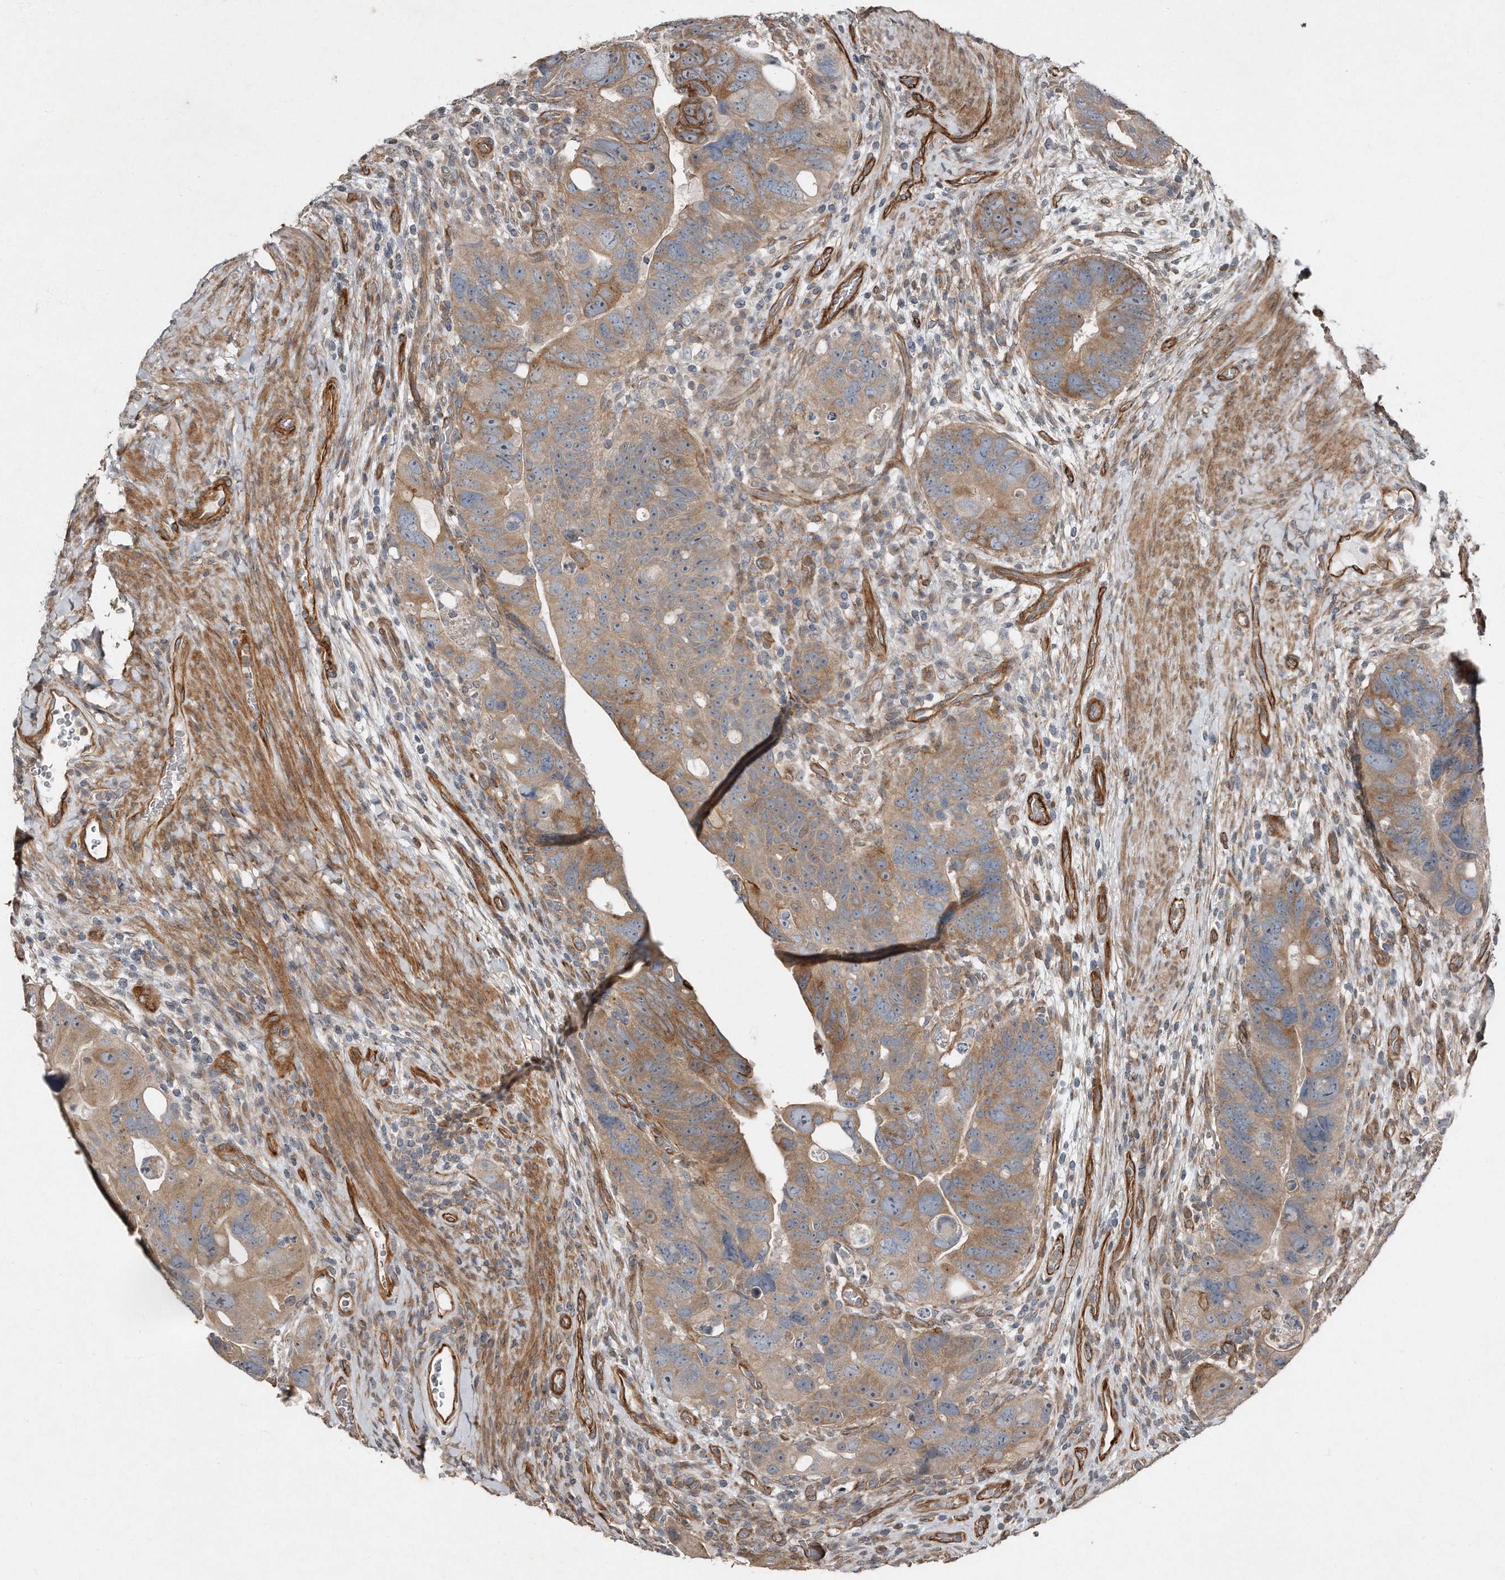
{"staining": {"intensity": "moderate", "quantity": ">75%", "location": "cytoplasmic/membranous"}, "tissue": "colorectal cancer", "cell_type": "Tumor cells", "image_type": "cancer", "snomed": [{"axis": "morphology", "description": "Adenocarcinoma, NOS"}, {"axis": "topography", "description": "Rectum"}], "caption": "High-power microscopy captured an immunohistochemistry photomicrograph of colorectal adenocarcinoma, revealing moderate cytoplasmic/membranous staining in approximately >75% of tumor cells.", "gene": "SNAP47", "patient": {"sex": "male", "age": 59}}